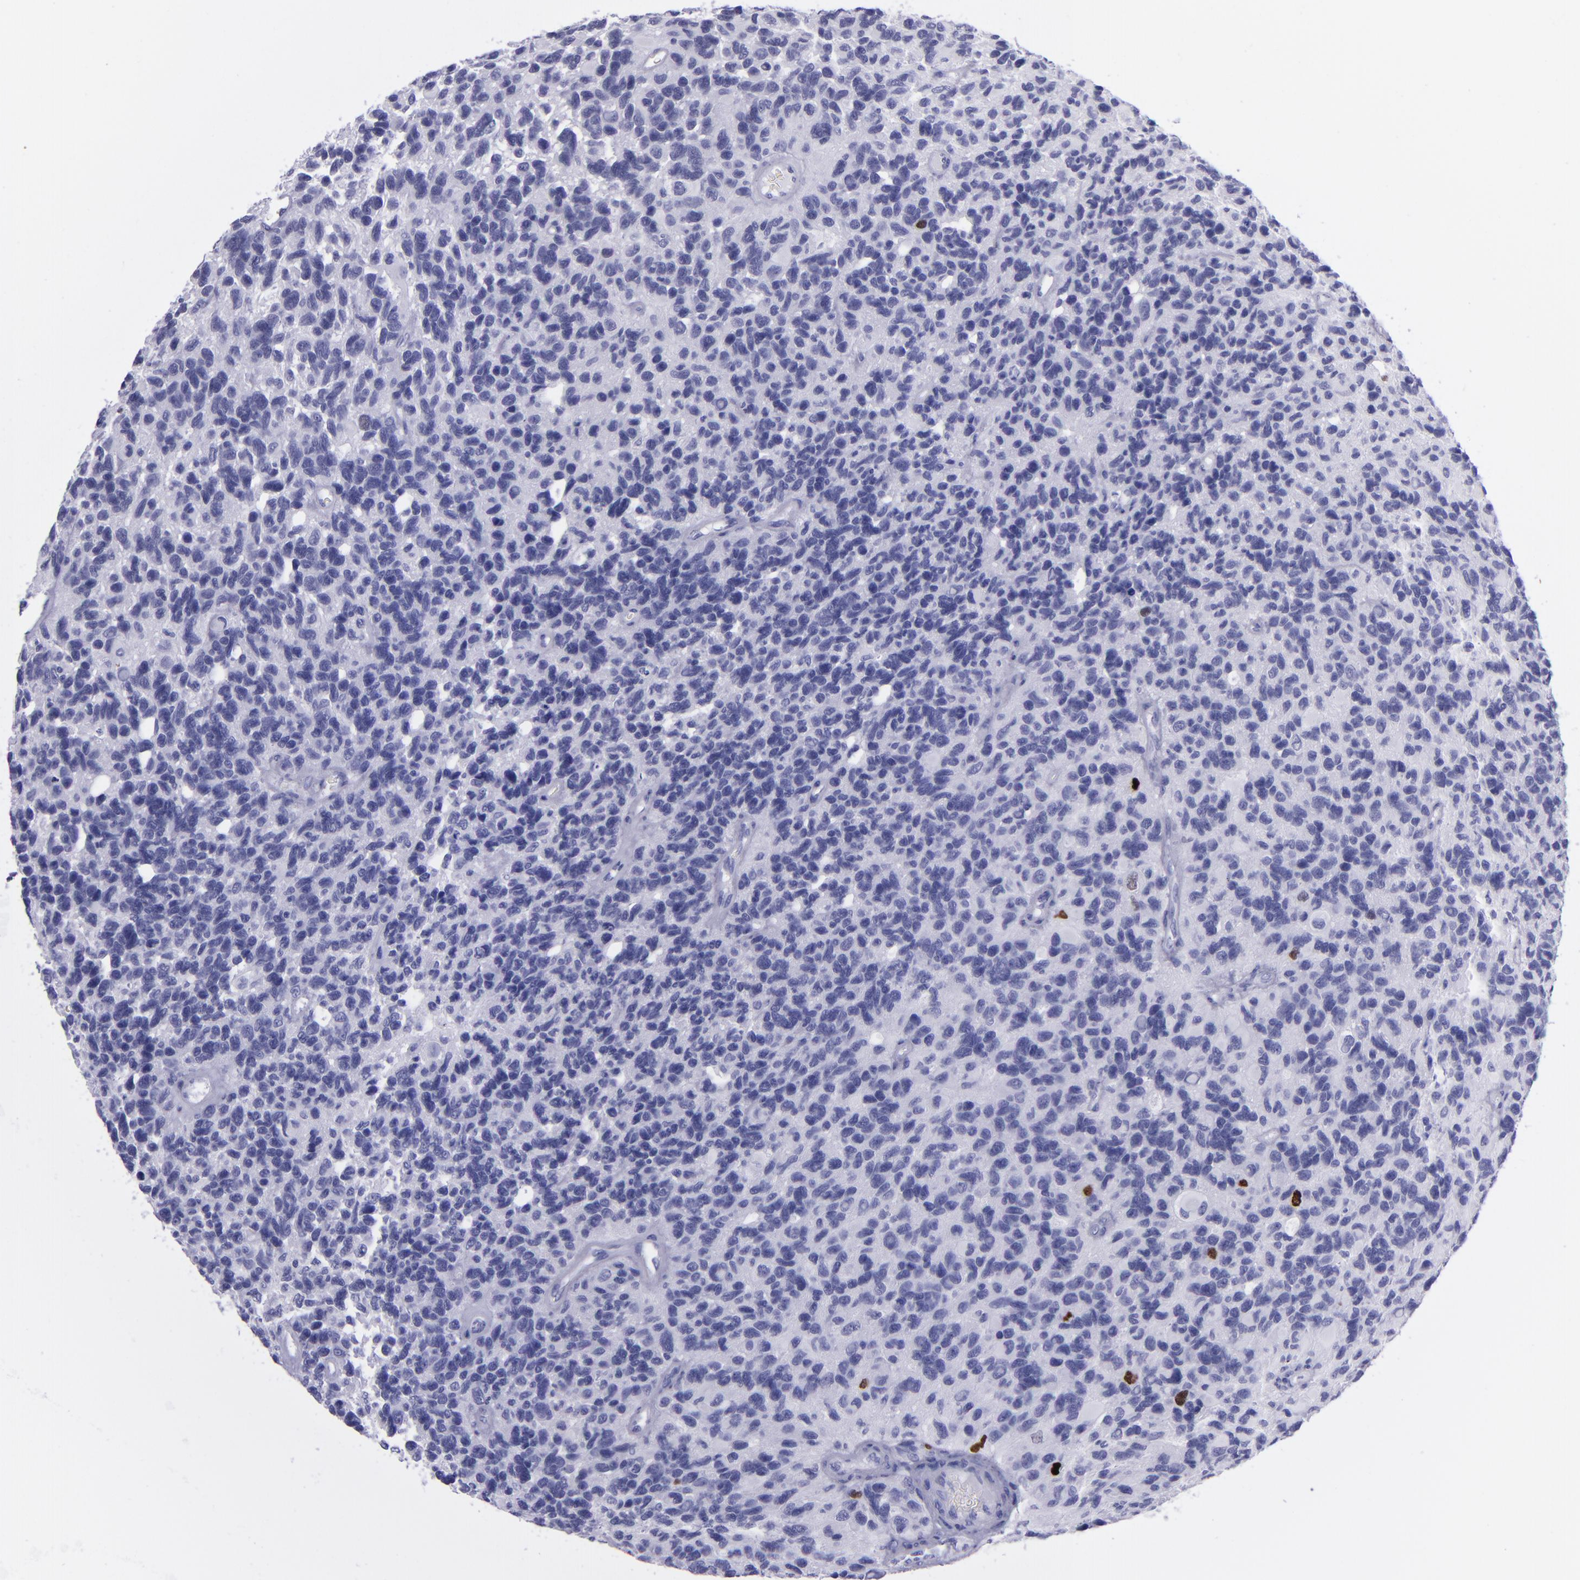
{"staining": {"intensity": "negative", "quantity": "none", "location": "none"}, "tissue": "glioma", "cell_type": "Tumor cells", "image_type": "cancer", "snomed": [{"axis": "morphology", "description": "Glioma, malignant, High grade"}, {"axis": "topography", "description": "Brain"}], "caption": "This is a image of immunohistochemistry (IHC) staining of glioma, which shows no staining in tumor cells. The staining is performed using DAB brown chromogen with nuclei counter-stained in using hematoxylin.", "gene": "TOP2A", "patient": {"sex": "male", "age": 77}}